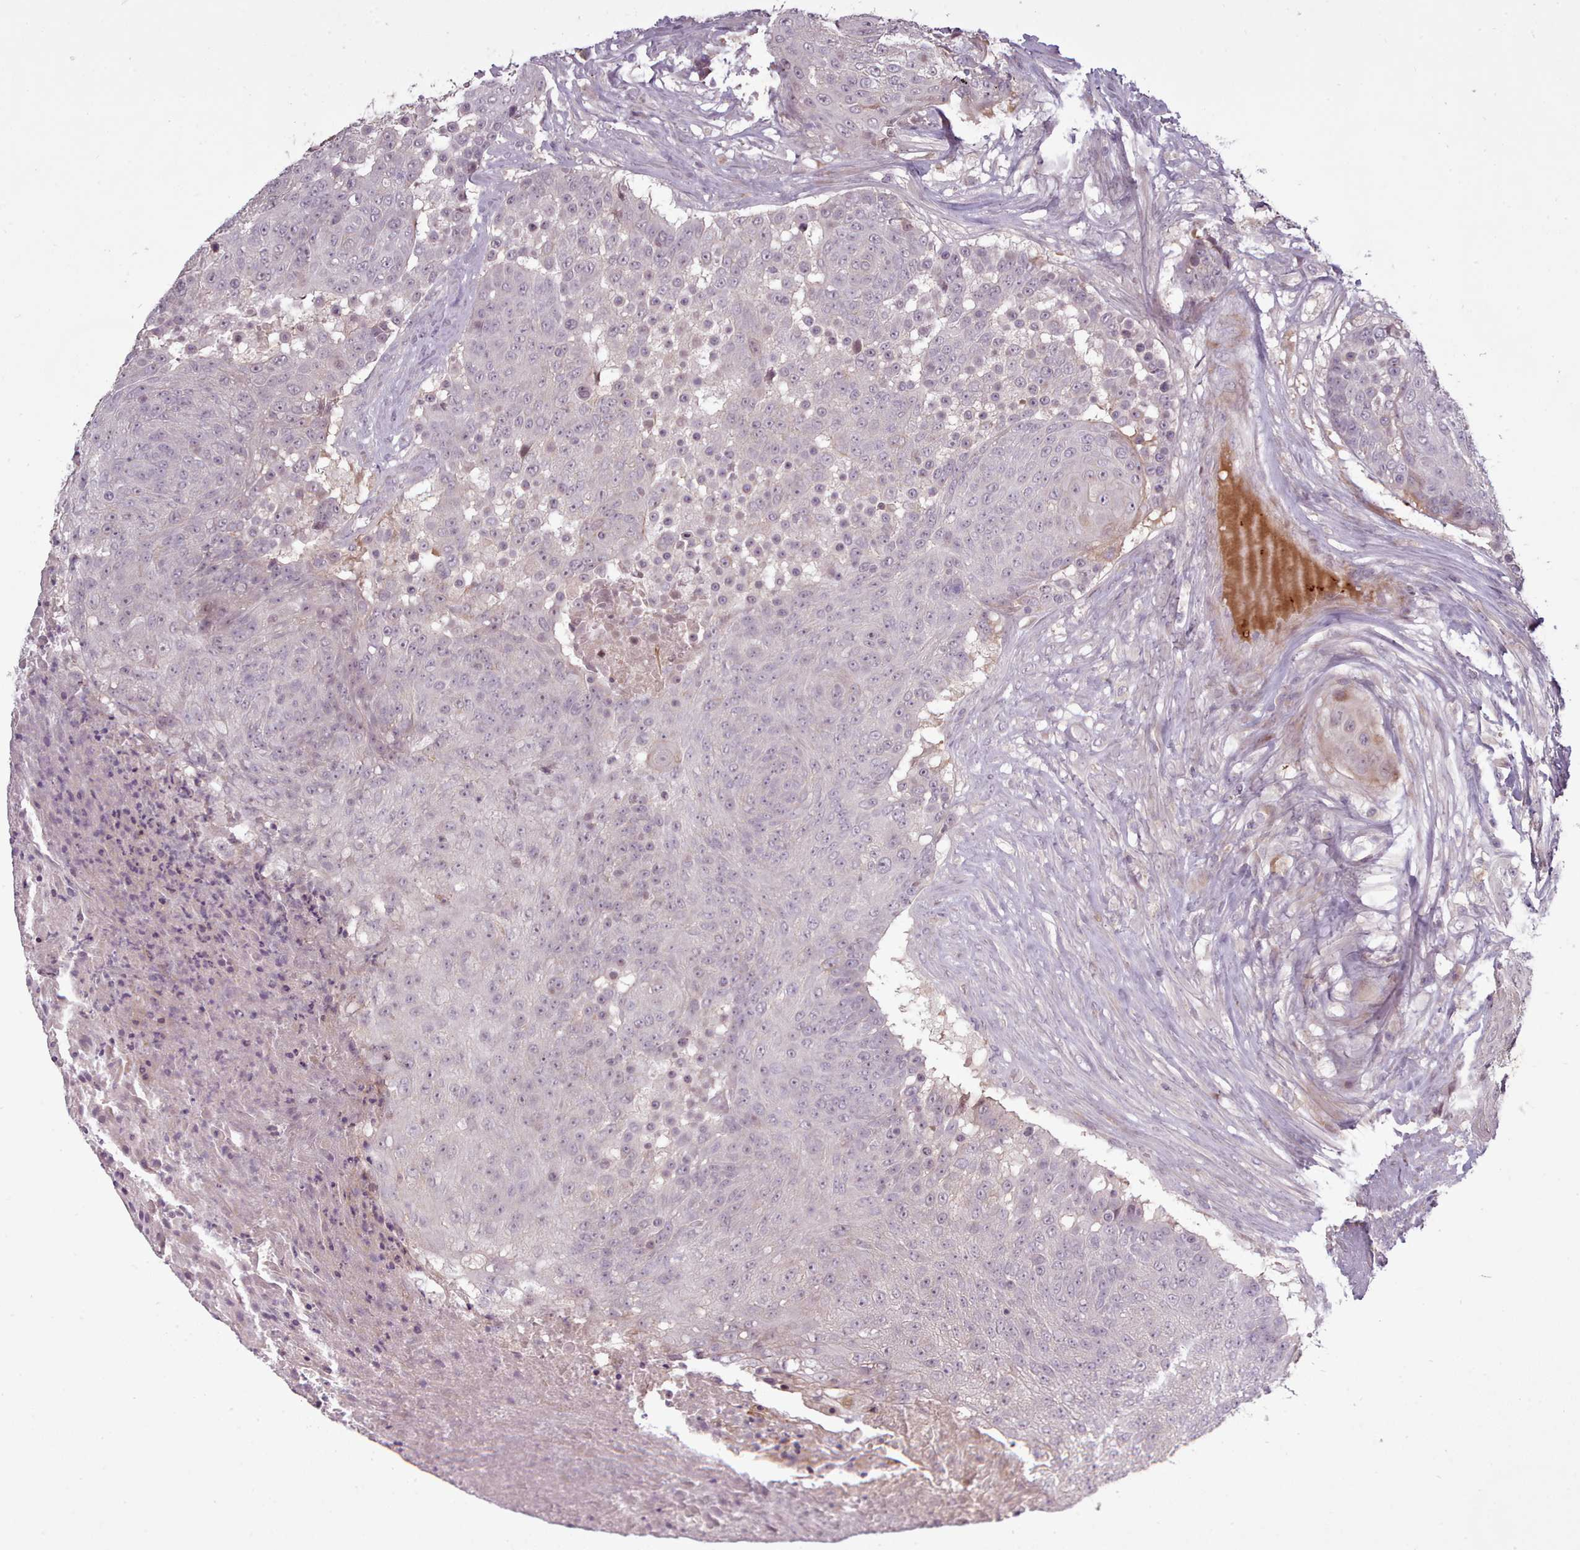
{"staining": {"intensity": "negative", "quantity": "none", "location": "none"}, "tissue": "urothelial cancer", "cell_type": "Tumor cells", "image_type": "cancer", "snomed": [{"axis": "morphology", "description": "Urothelial carcinoma, High grade"}, {"axis": "topography", "description": "Urinary bladder"}], "caption": "This is an immunohistochemistry image of human urothelial cancer. There is no staining in tumor cells.", "gene": "LEFTY2", "patient": {"sex": "female", "age": 63}}